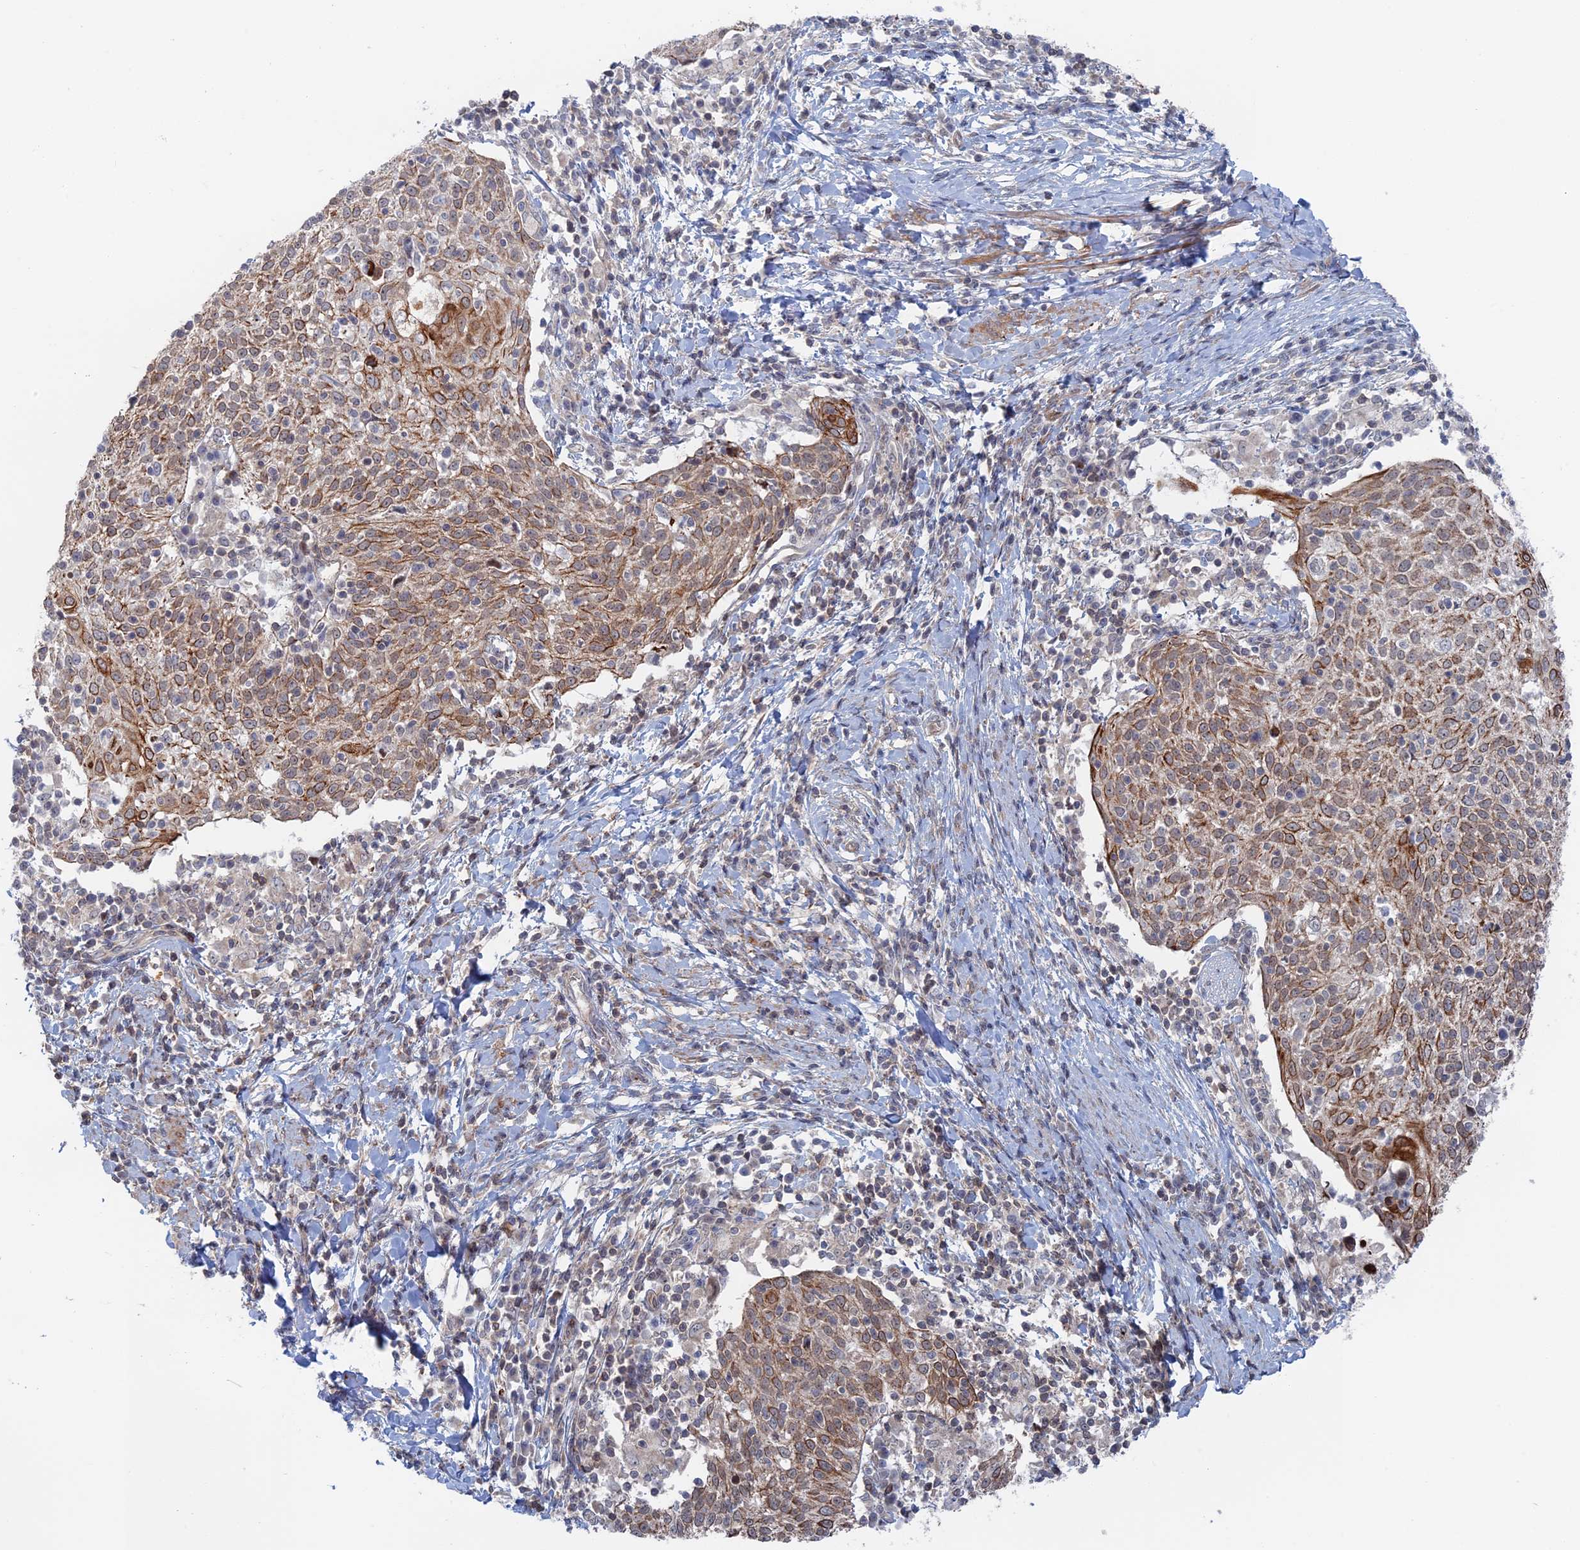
{"staining": {"intensity": "moderate", "quantity": ">75%", "location": "cytoplasmic/membranous"}, "tissue": "cervical cancer", "cell_type": "Tumor cells", "image_type": "cancer", "snomed": [{"axis": "morphology", "description": "Squamous cell carcinoma, NOS"}, {"axis": "topography", "description": "Cervix"}], "caption": "Squamous cell carcinoma (cervical) stained with immunohistochemistry shows moderate cytoplasmic/membranous expression in about >75% of tumor cells. (DAB = brown stain, brightfield microscopy at high magnification).", "gene": "IL7", "patient": {"sex": "female", "age": 52}}